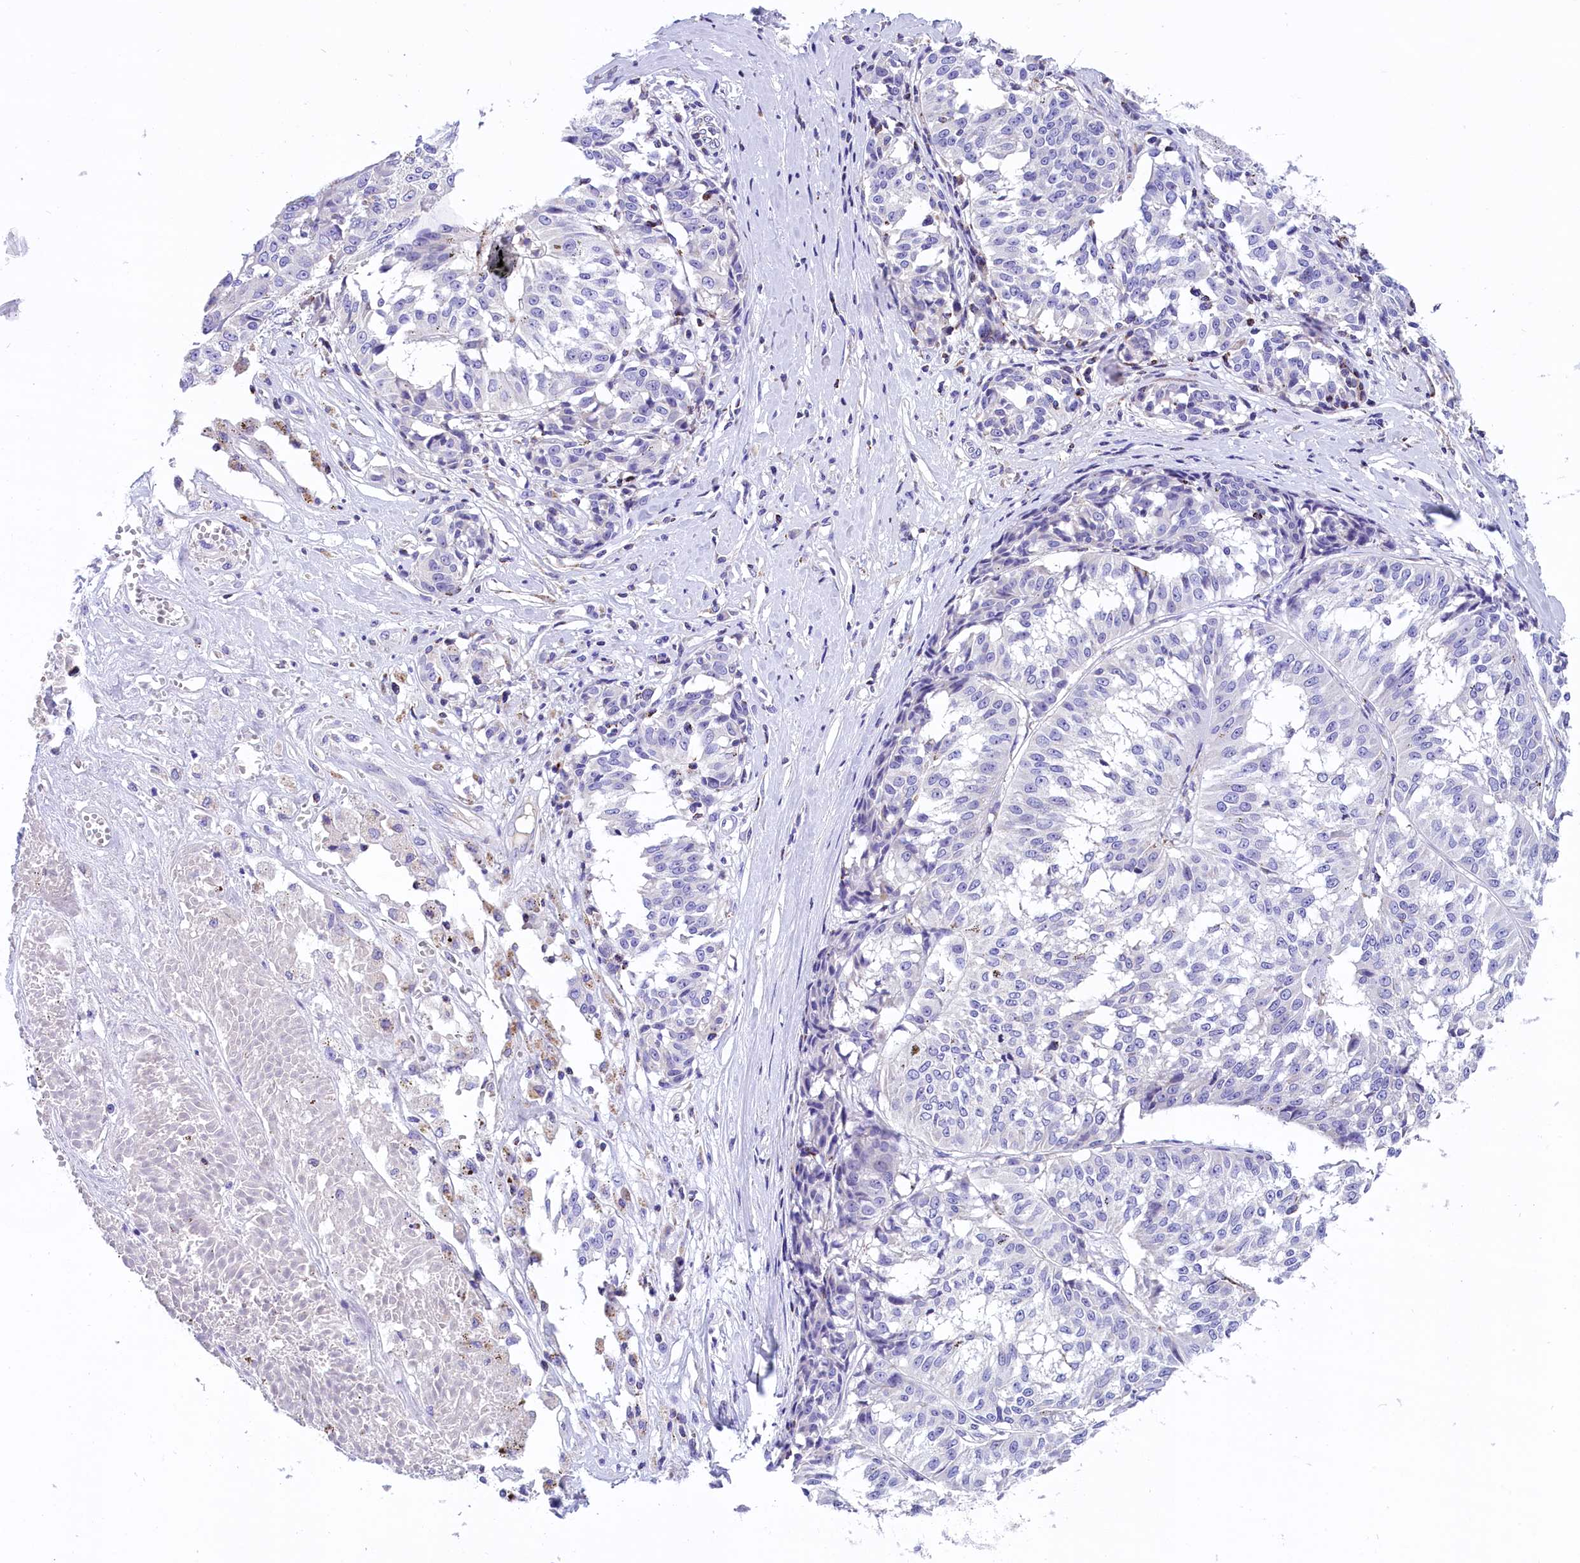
{"staining": {"intensity": "negative", "quantity": "none", "location": "none"}, "tissue": "melanoma", "cell_type": "Tumor cells", "image_type": "cancer", "snomed": [{"axis": "morphology", "description": "Malignant melanoma, NOS"}, {"axis": "topography", "description": "Skin"}], "caption": "High power microscopy photomicrograph of an IHC photomicrograph of malignant melanoma, revealing no significant staining in tumor cells.", "gene": "ABAT", "patient": {"sex": "female", "age": 72}}